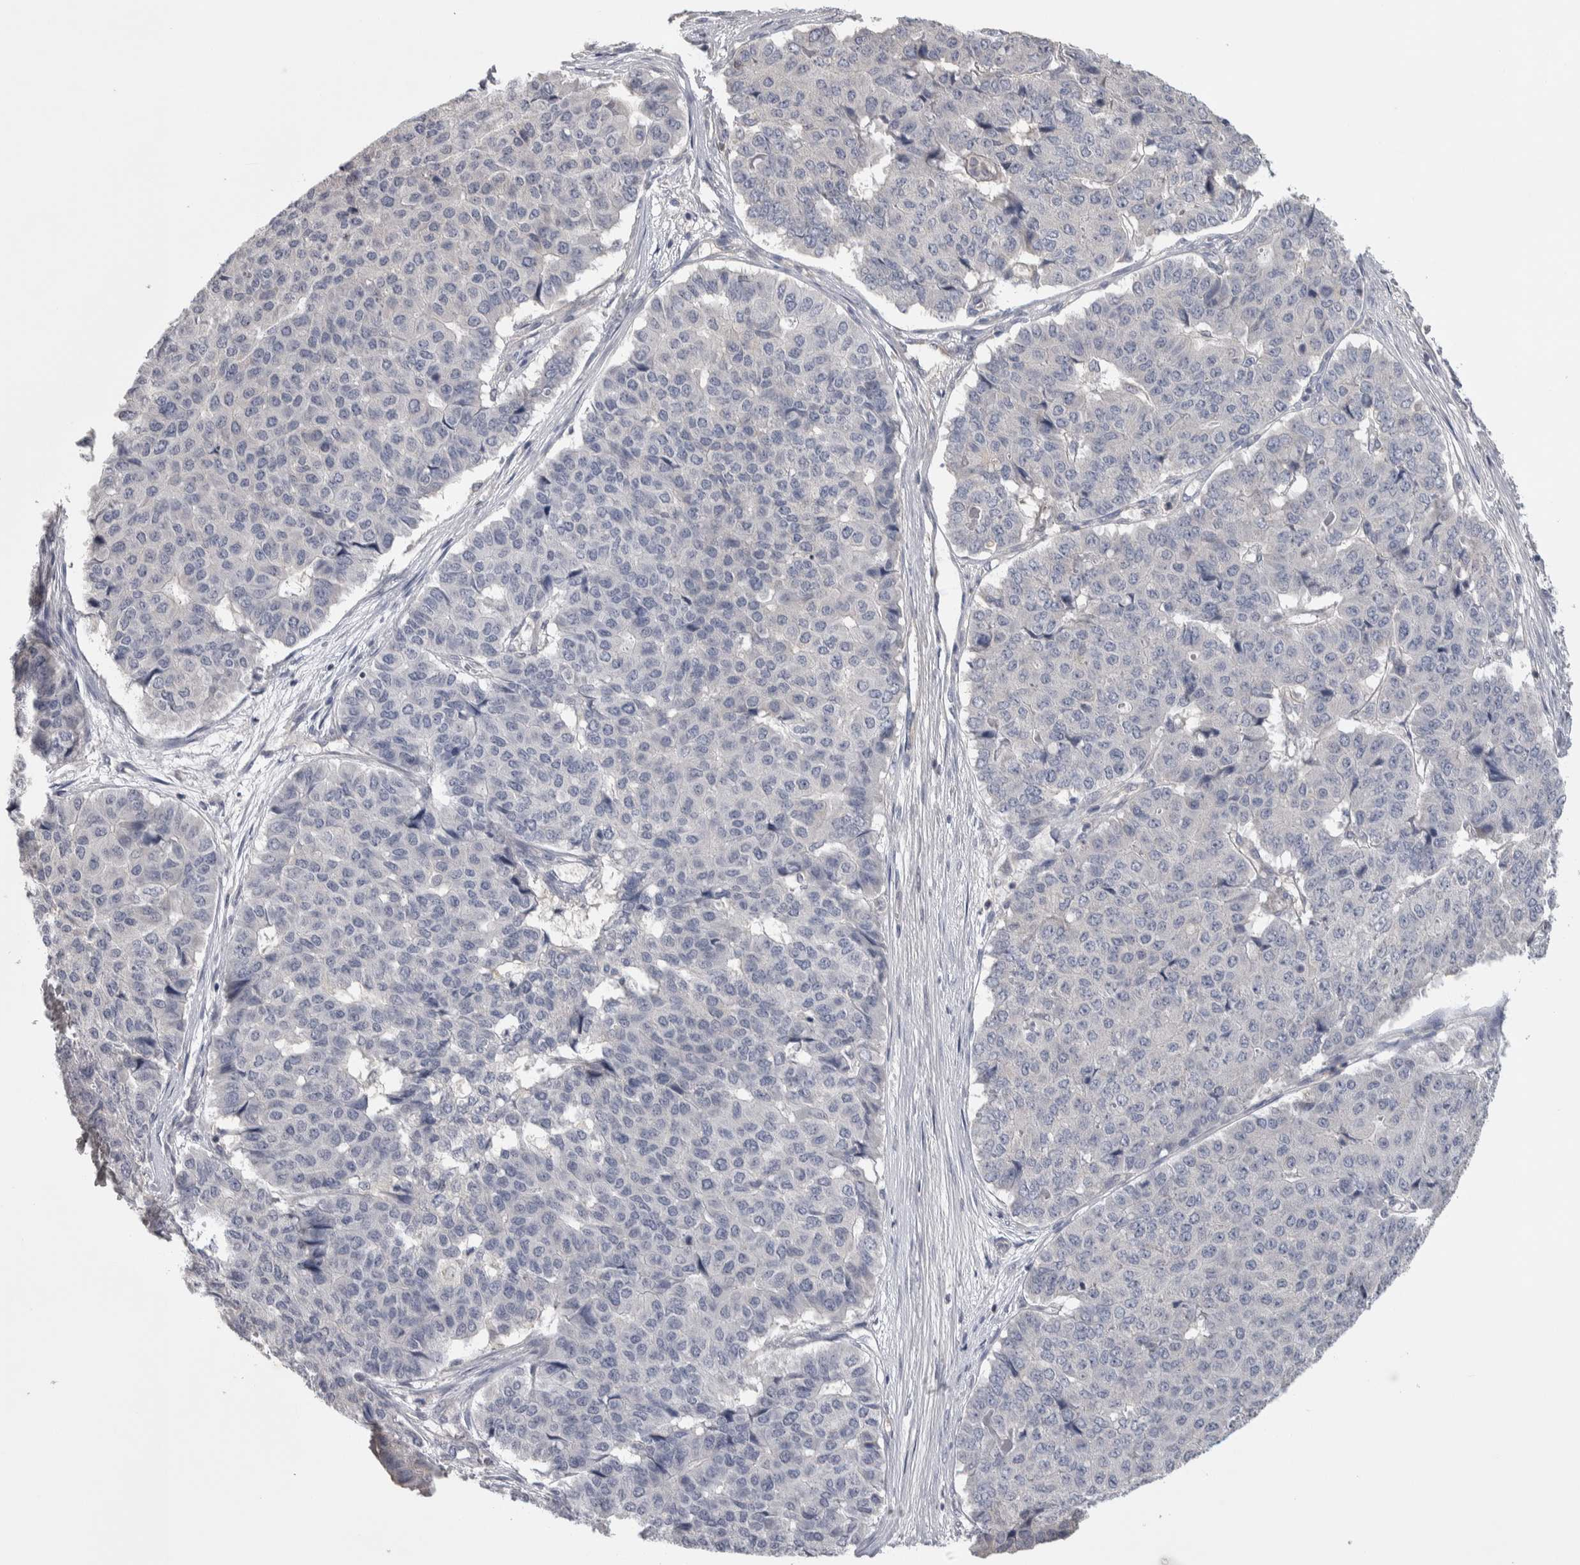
{"staining": {"intensity": "negative", "quantity": "none", "location": "none"}, "tissue": "pancreatic cancer", "cell_type": "Tumor cells", "image_type": "cancer", "snomed": [{"axis": "morphology", "description": "Adenocarcinoma, NOS"}, {"axis": "topography", "description": "Pancreas"}], "caption": "Pancreatic cancer stained for a protein using IHC demonstrates no positivity tumor cells.", "gene": "NFKB2", "patient": {"sex": "male", "age": 50}}